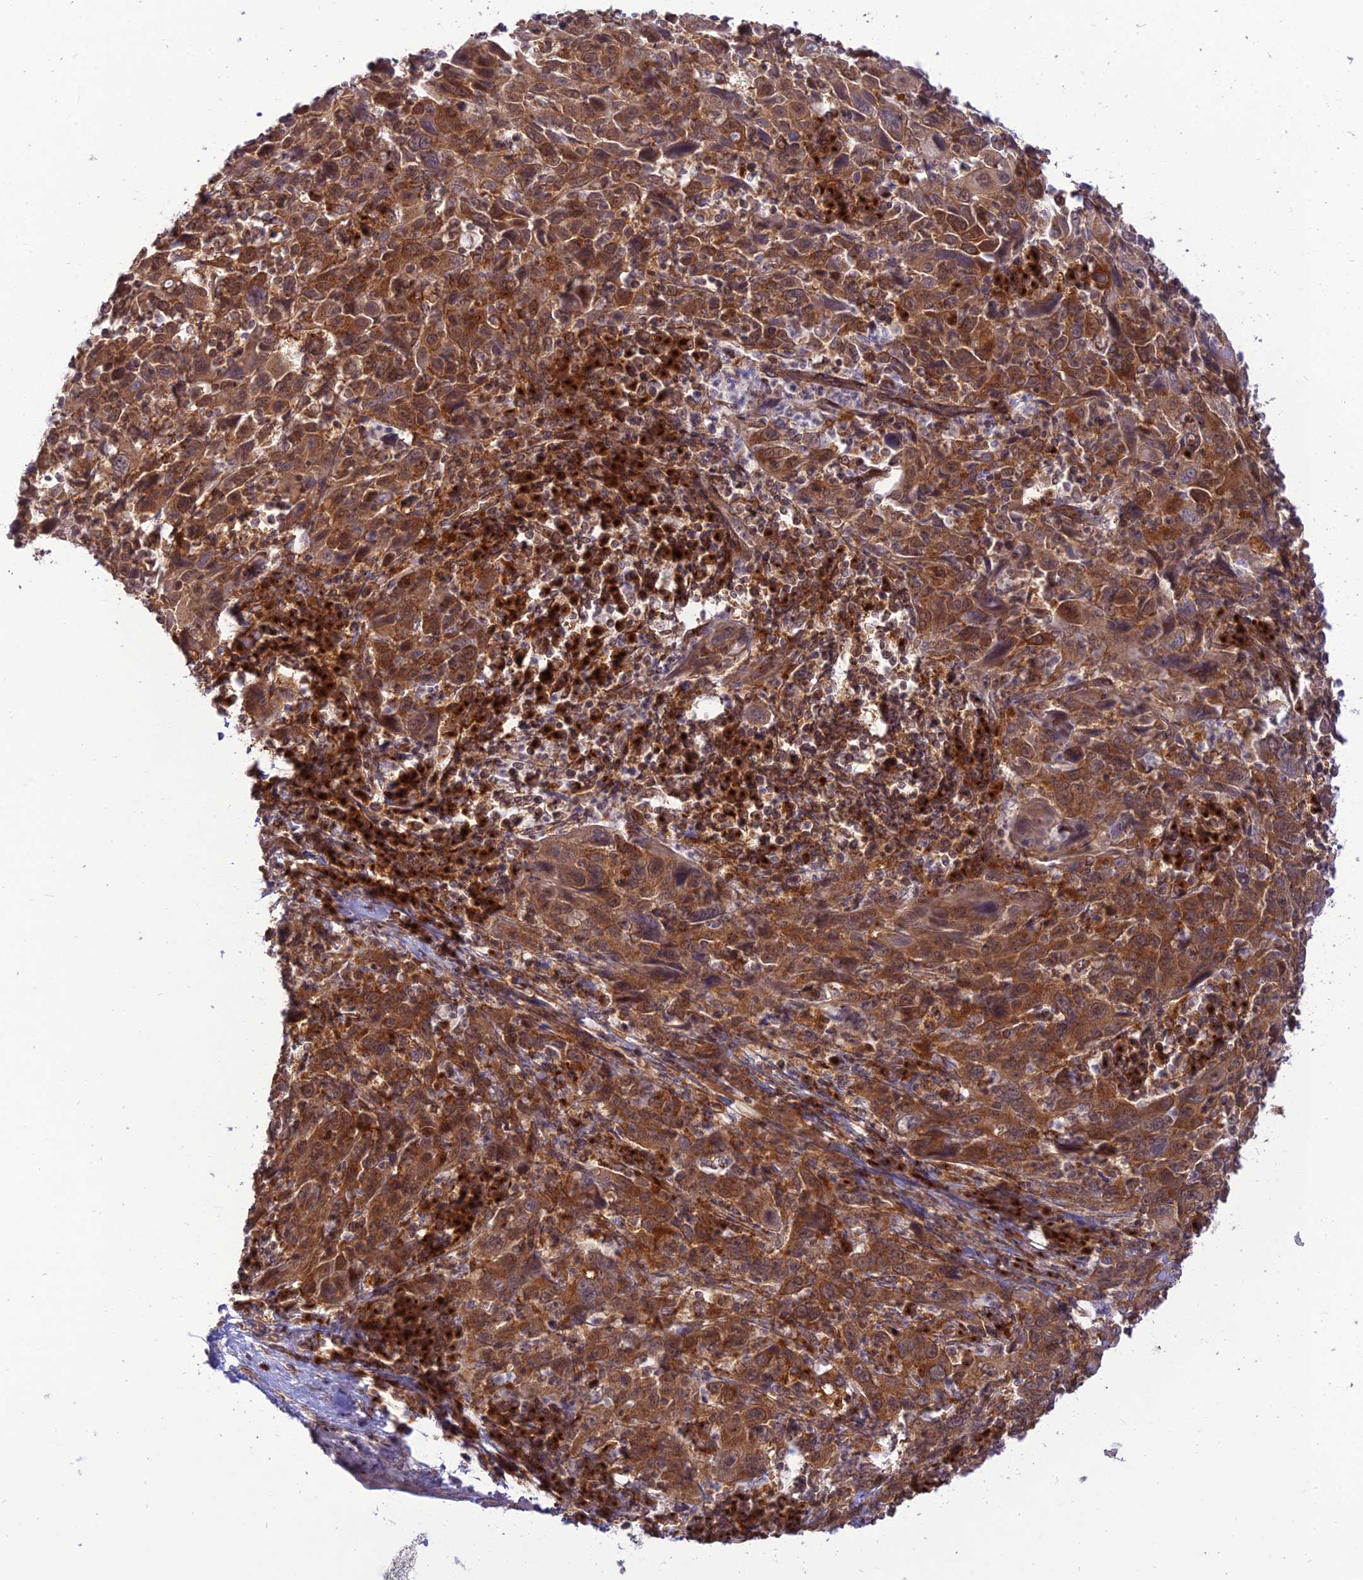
{"staining": {"intensity": "moderate", "quantity": ">75%", "location": "cytoplasmic/membranous"}, "tissue": "cervical cancer", "cell_type": "Tumor cells", "image_type": "cancer", "snomed": [{"axis": "morphology", "description": "Squamous cell carcinoma, NOS"}, {"axis": "topography", "description": "Cervix"}], "caption": "Protein staining of cervical squamous cell carcinoma tissue demonstrates moderate cytoplasmic/membranous positivity in approximately >75% of tumor cells.", "gene": "GOLGA3", "patient": {"sex": "female", "age": 46}}